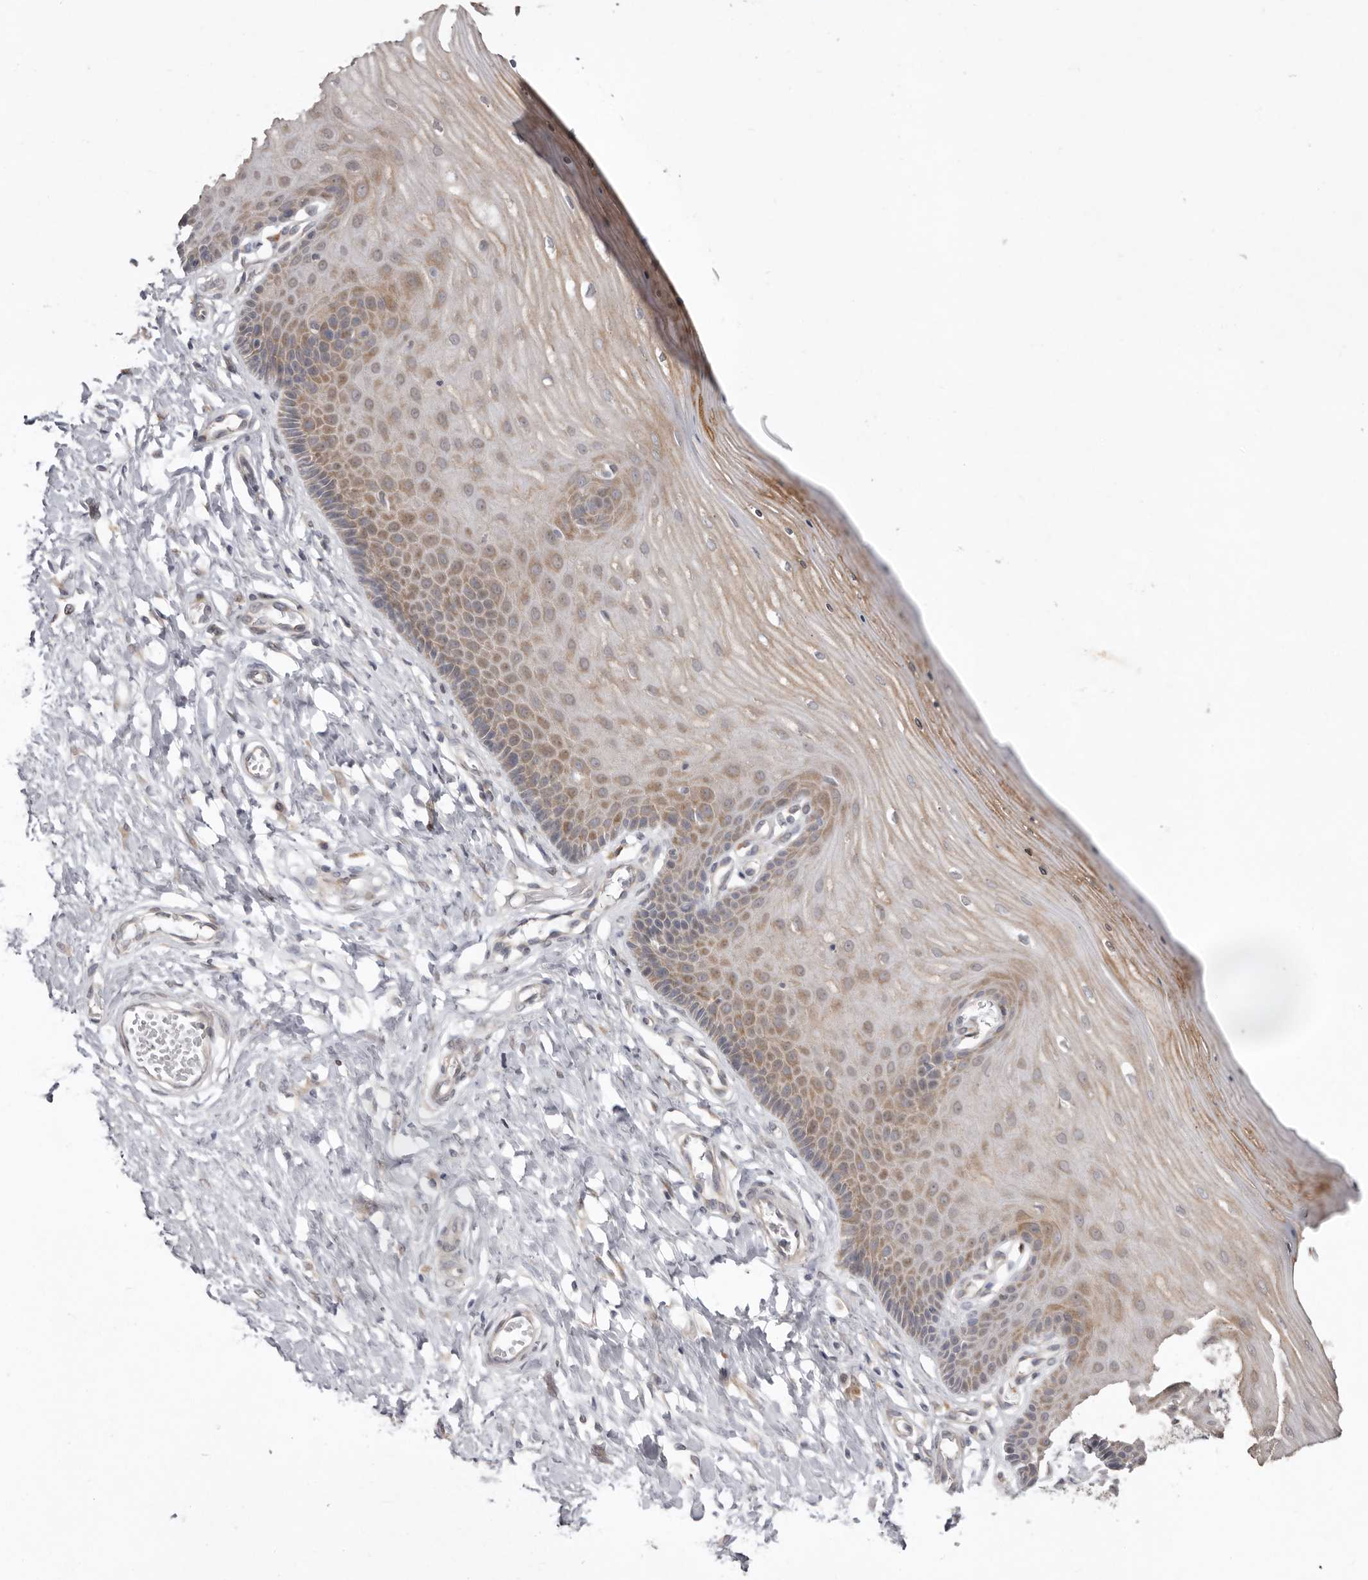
{"staining": {"intensity": "moderate", "quantity": "25%-75%", "location": "cytoplasmic/membranous"}, "tissue": "cervix", "cell_type": "Glandular cells", "image_type": "normal", "snomed": [{"axis": "morphology", "description": "Normal tissue, NOS"}, {"axis": "topography", "description": "Cervix"}], "caption": "This histopathology image exhibits immunohistochemistry staining of normal human cervix, with medium moderate cytoplasmic/membranous staining in about 25%-75% of glandular cells.", "gene": "NSUN4", "patient": {"sex": "female", "age": 55}}